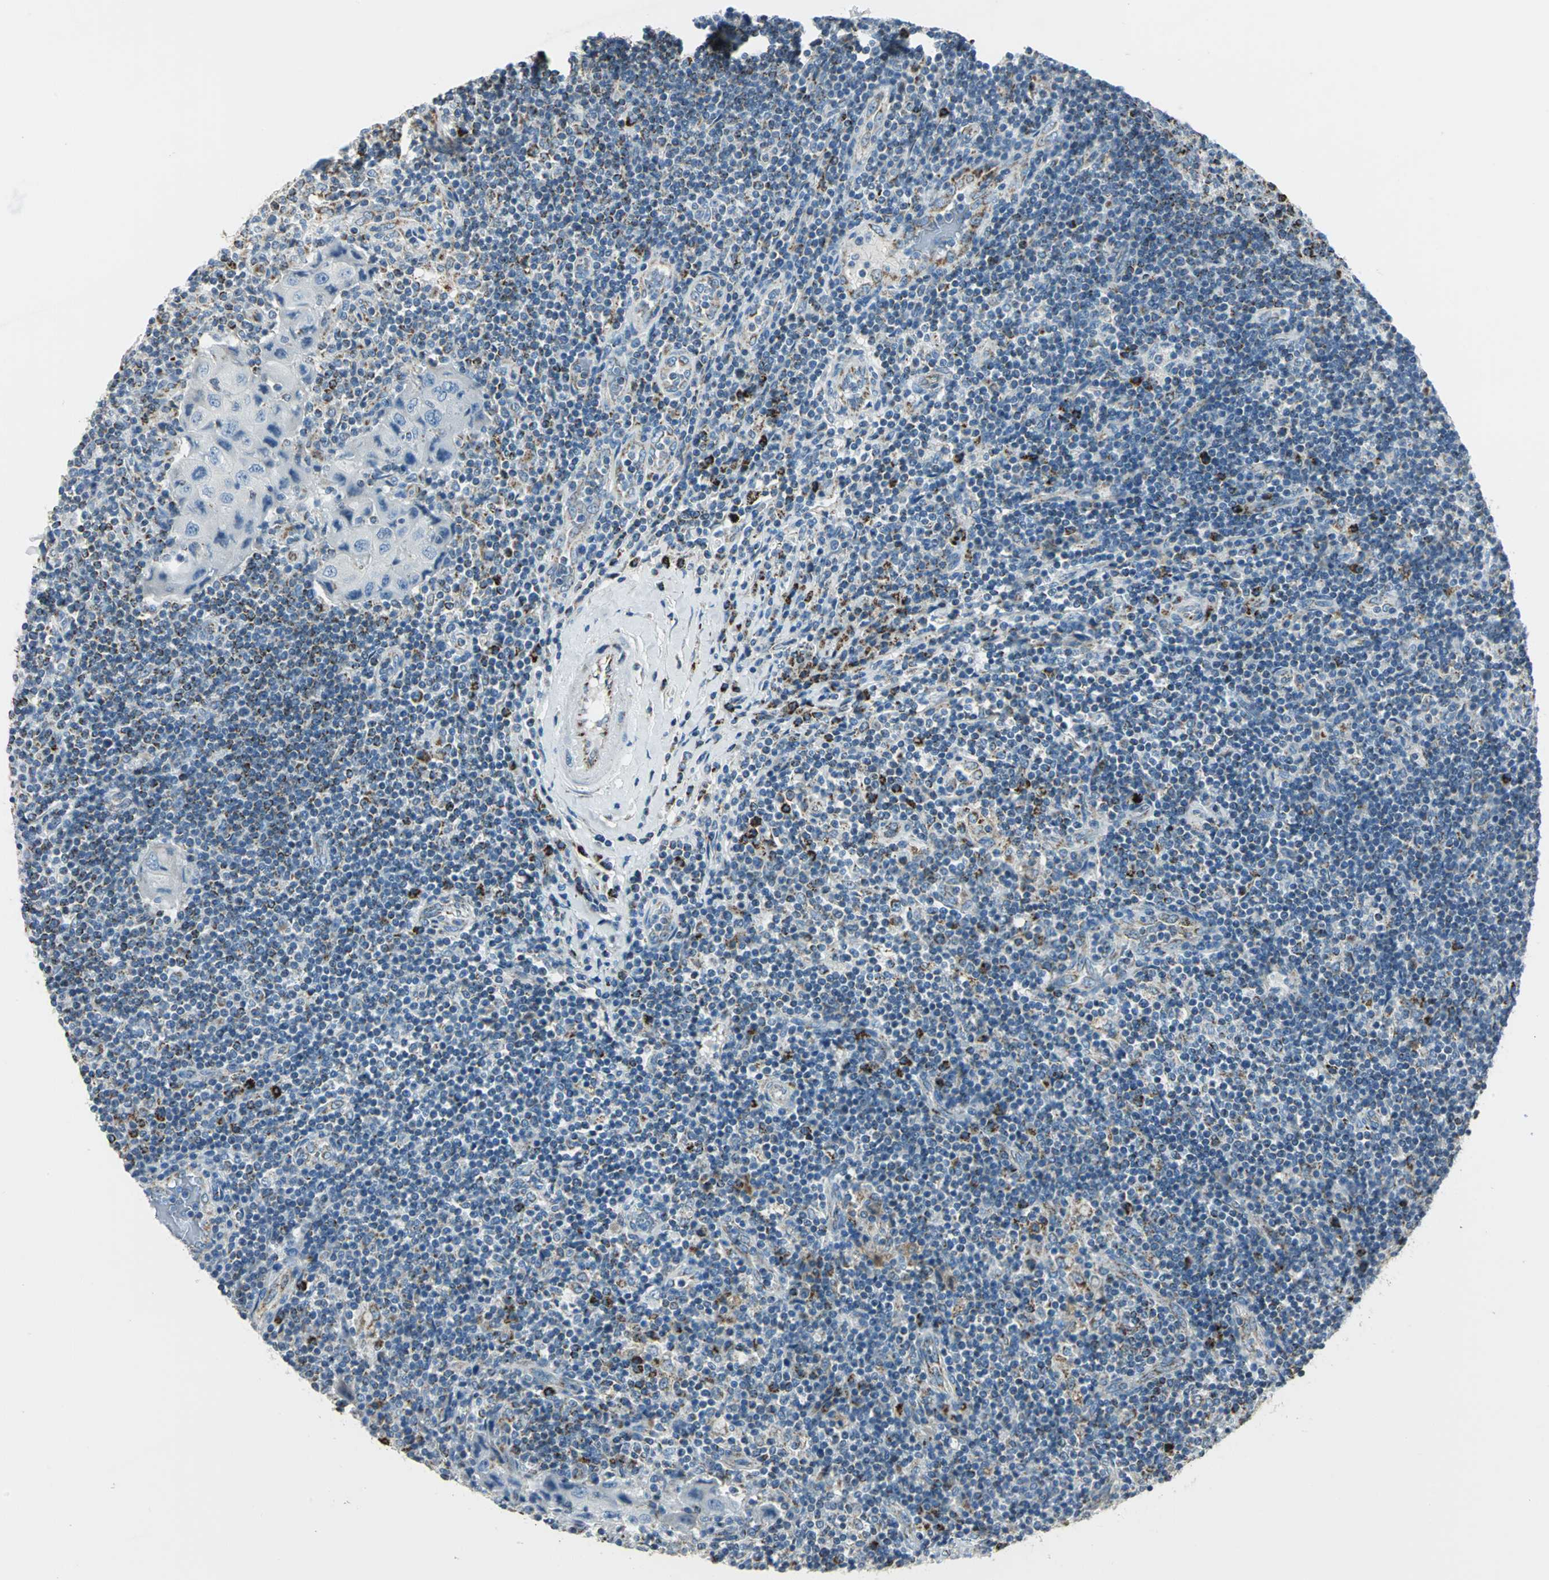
{"staining": {"intensity": "strong", "quantity": ">75%", "location": "cytoplasmic/membranous"}, "tissue": "lymph node", "cell_type": "Germinal center cells", "image_type": "normal", "snomed": [{"axis": "morphology", "description": "Normal tissue, NOS"}, {"axis": "morphology", "description": "Squamous cell carcinoma, metastatic, NOS"}, {"axis": "topography", "description": "Lymph node"}], "caption": "Lymph node stained with DAB immunohistochemistry (IHC) displays high levels of strong cytoplasmic/membranous staining in approximately >75% of germinal center cells. (DAB IHC, brown staining for protein, blue staining for nuclei).", "gene": "ACADM", "patient": {"sex": "female", "age": 53}}